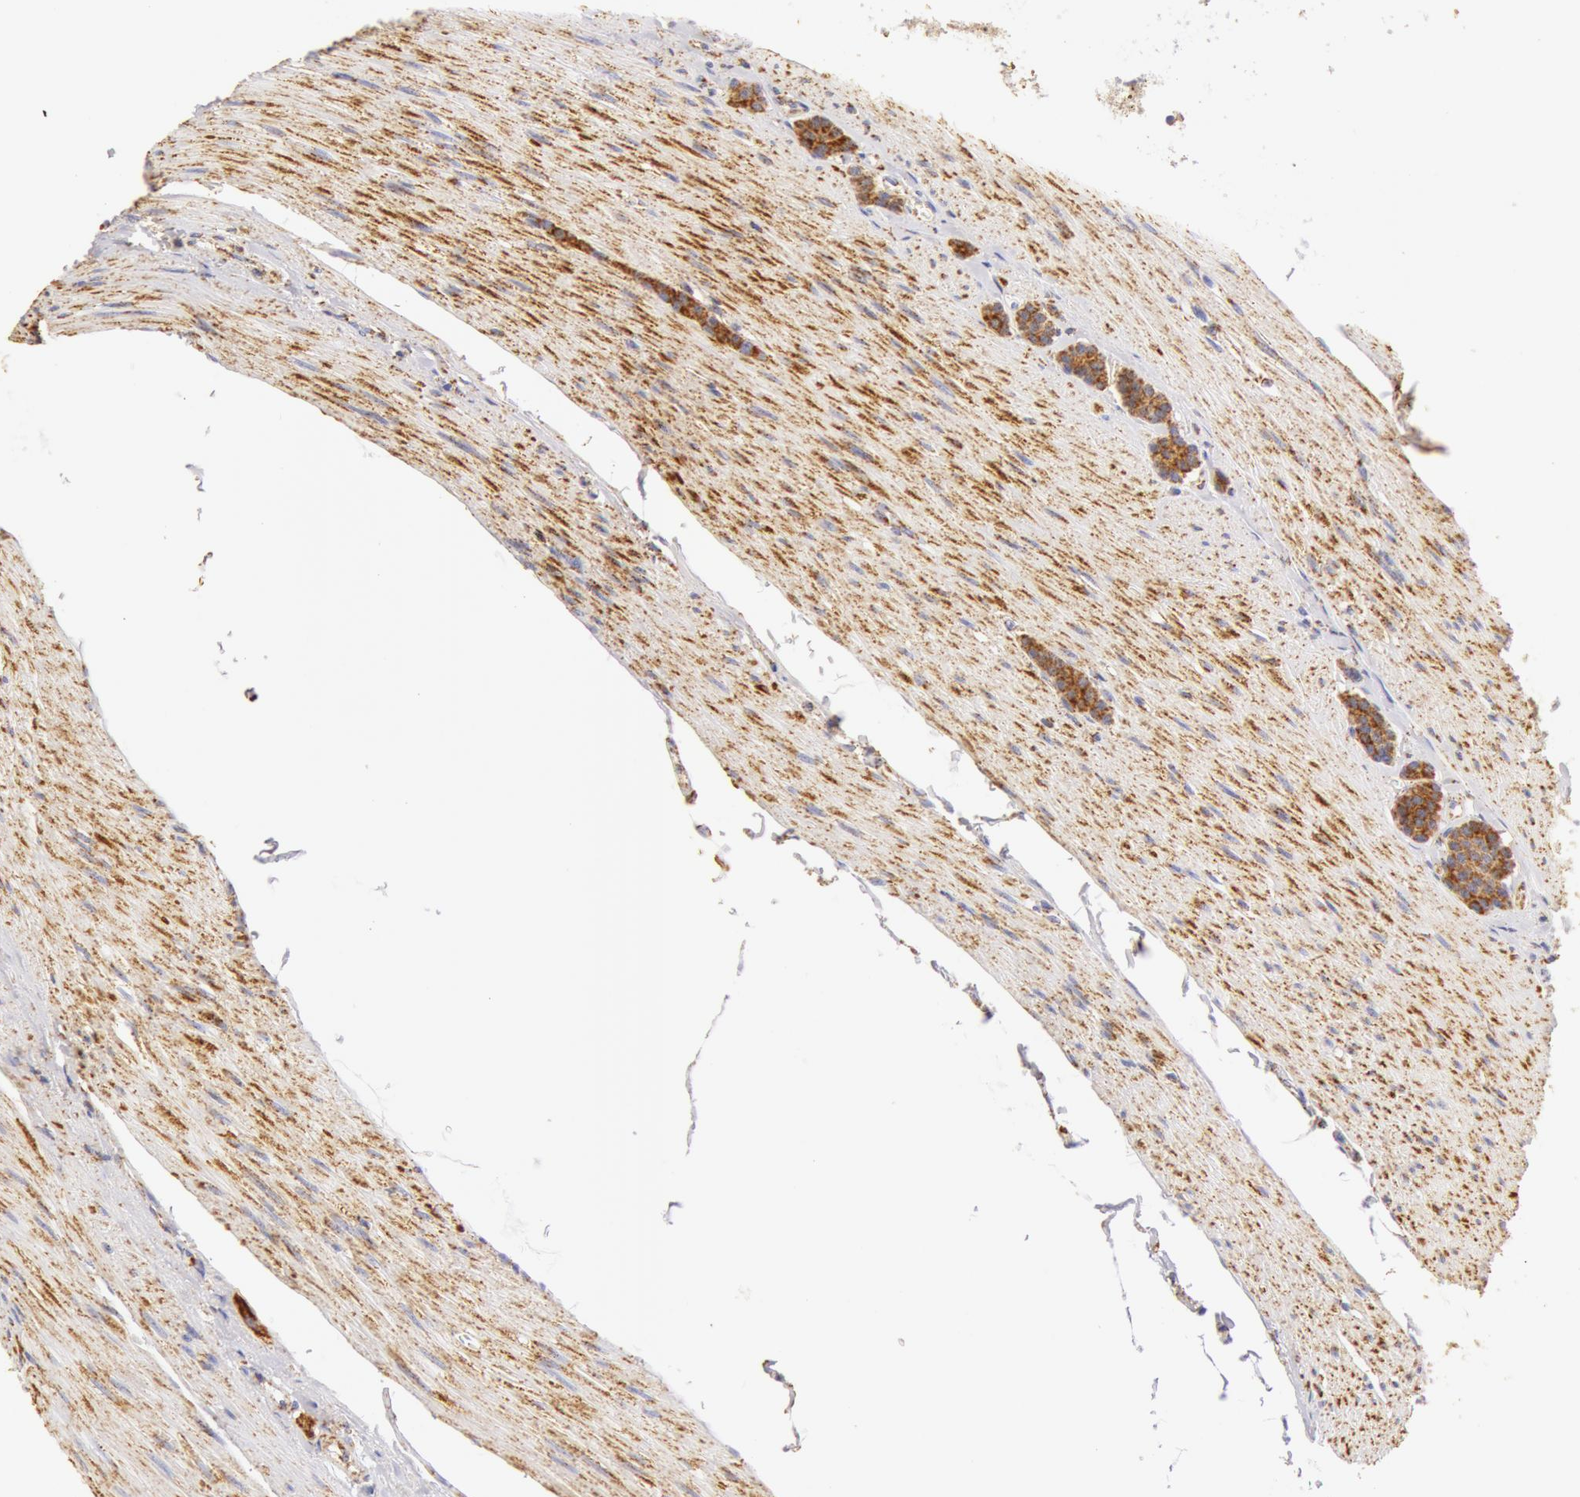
{"staining": {"intensity": "moderate", "quantity": ">75%", "location": "cytoplasmic/membranous"}, "tissue": "carcinoid", "cell_type": "Tumor cells", "image_type": "cancer", "snomed": [{"axis": "morphology", "description": "Carcinoid, malignant, NOS"}, {"axis": "topography", "description": "Small intestine"}], "caption": "Carcinoid tissue exhibits moderate cytoplasmic/membranous staining in approximately >75% of tumor cells (Brightfield microscopy of DAB IHC at high magnification).", "gene": "ATP5F1B", "patient": {"sex": "male", "age": 60}}